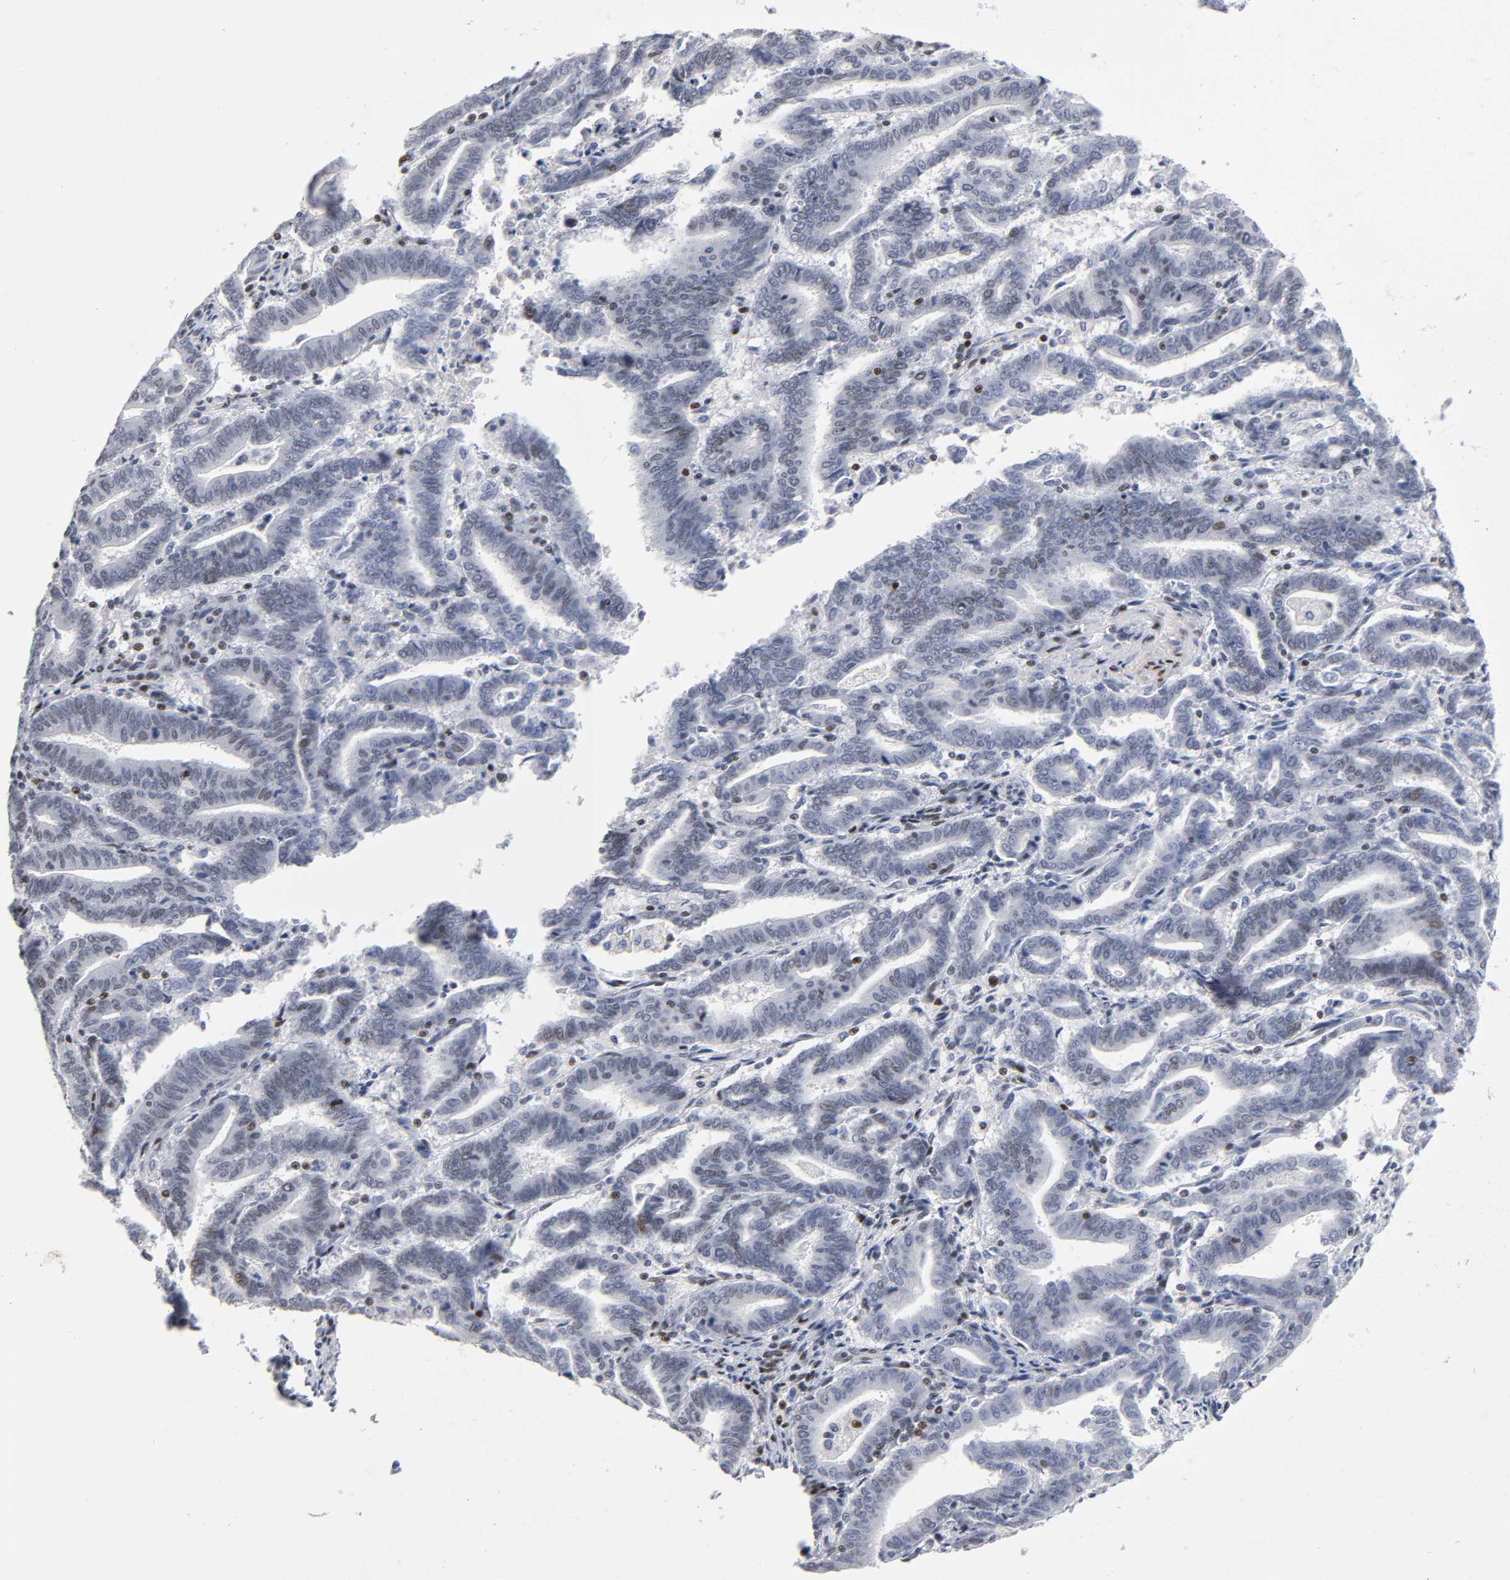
{"staining": {"intensity": "negative", "quantity": "none", "location": "none"}, "tissue": "endometrial cancer", "cell_type": "Tumor cells", "image_type": "cancer", "snomed": [{"axis": "morphology", "description": "Adenocarcinoma, NOS"}, {"axis": "topography", "description": "Uterus"}], "caption": "High magnification brightfield microscopy of adenocarcinoma (endometrial) stained with DAB (brown) and counterstained with hematoxylin (blue): tumor cells show no significant expression.", "gene": "SP3", "patient": {"sex": "female", "age": 83}}